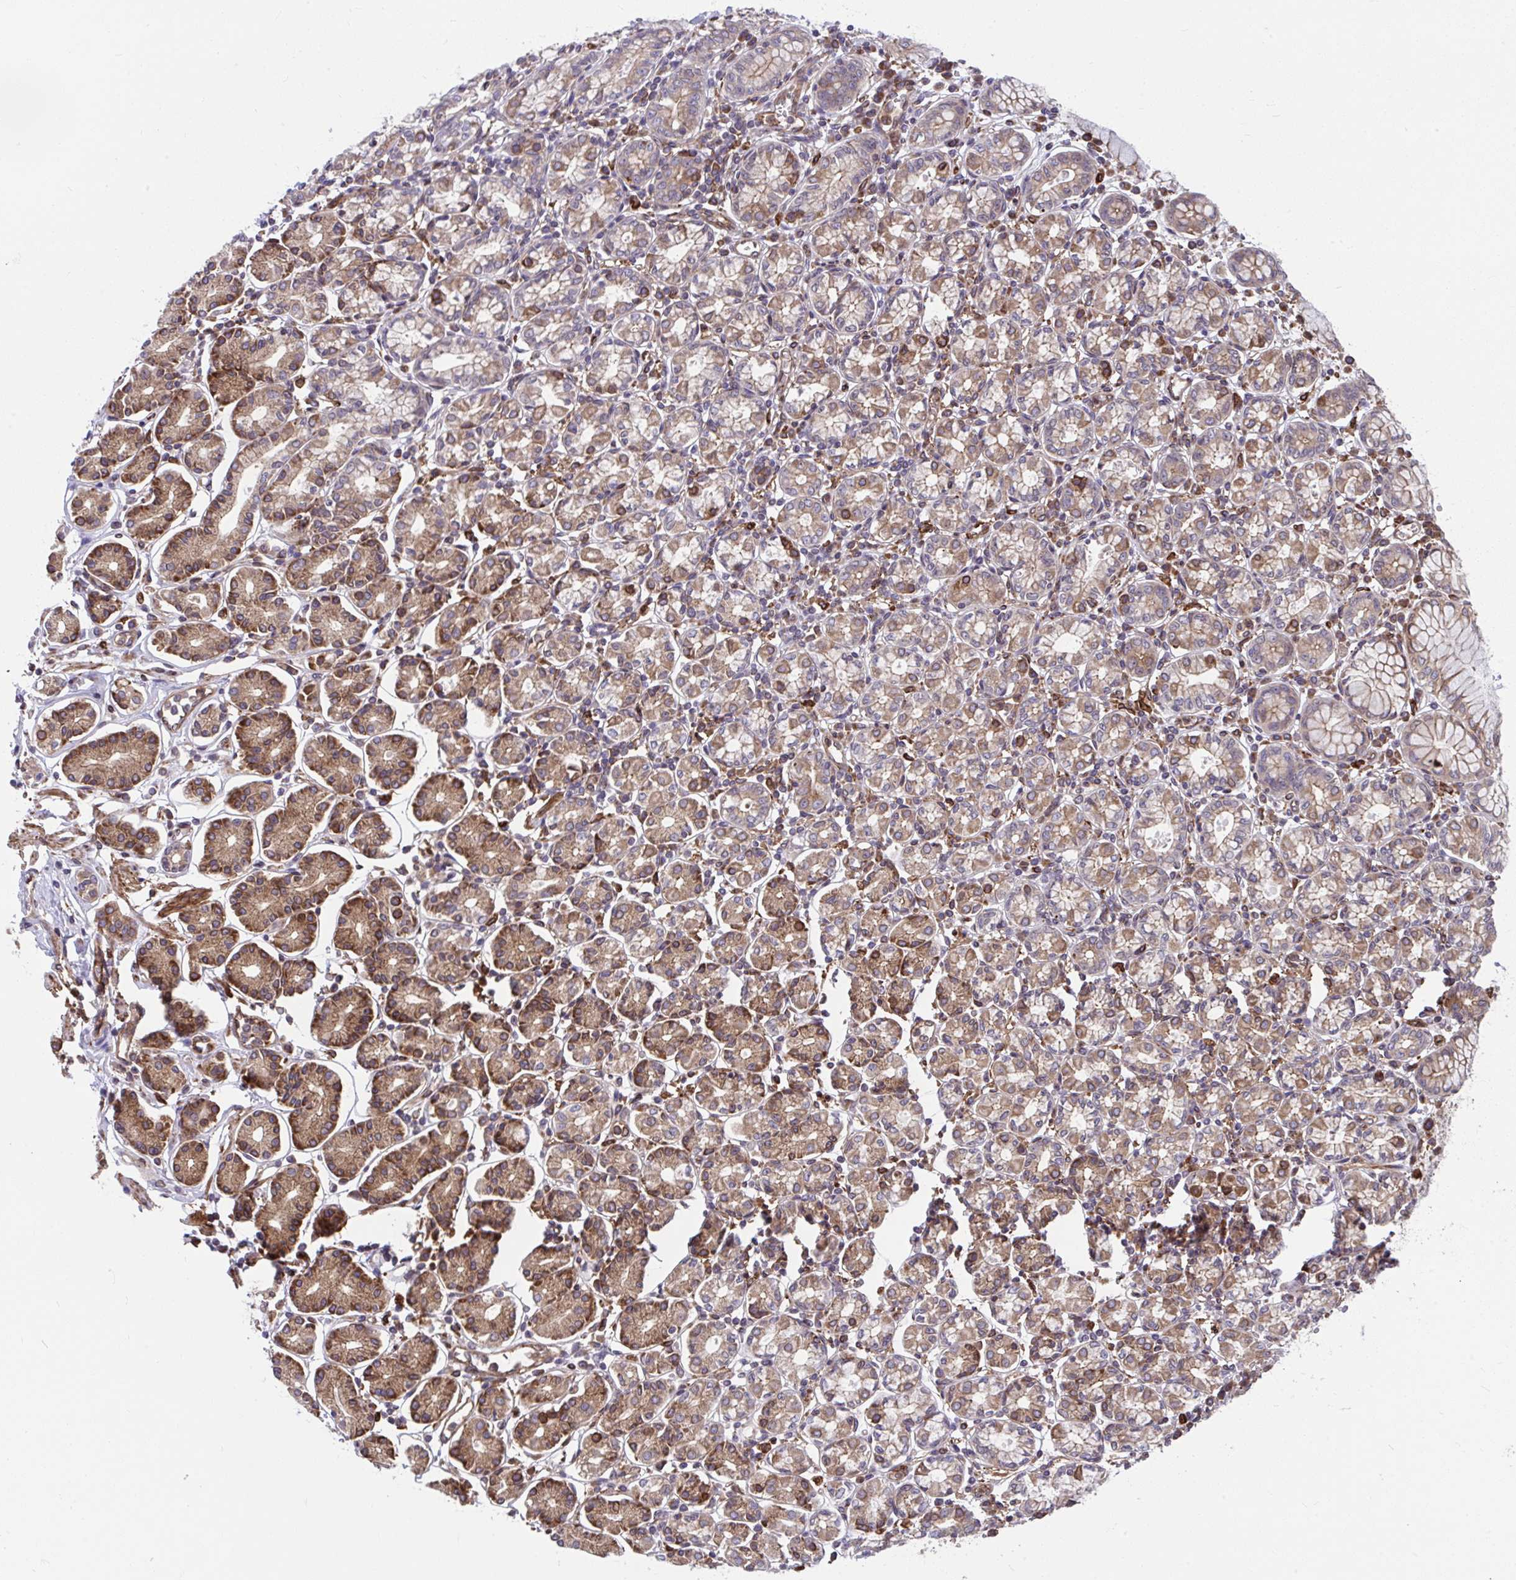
{"staining": {"intensity": "moderate", "quantity": ">75%", "location": "cytoplasmic/membranous"}, "tissue": "stomach", "cell_type": "Glandular cells", "image_type": "normal", "snomed": [{"axis": "morphology", "description": "Normal tissue, NOS"}, {"axis": "topography", "description": "Stomach"}], "caption": "Stomach stained with DAB IHC reveals medium levels of moderate cytoplasmic/membranous positivity in about >75% of glandular cells.", "gene": "STIM2", "patient": {"sex": "female", "age": 62}}